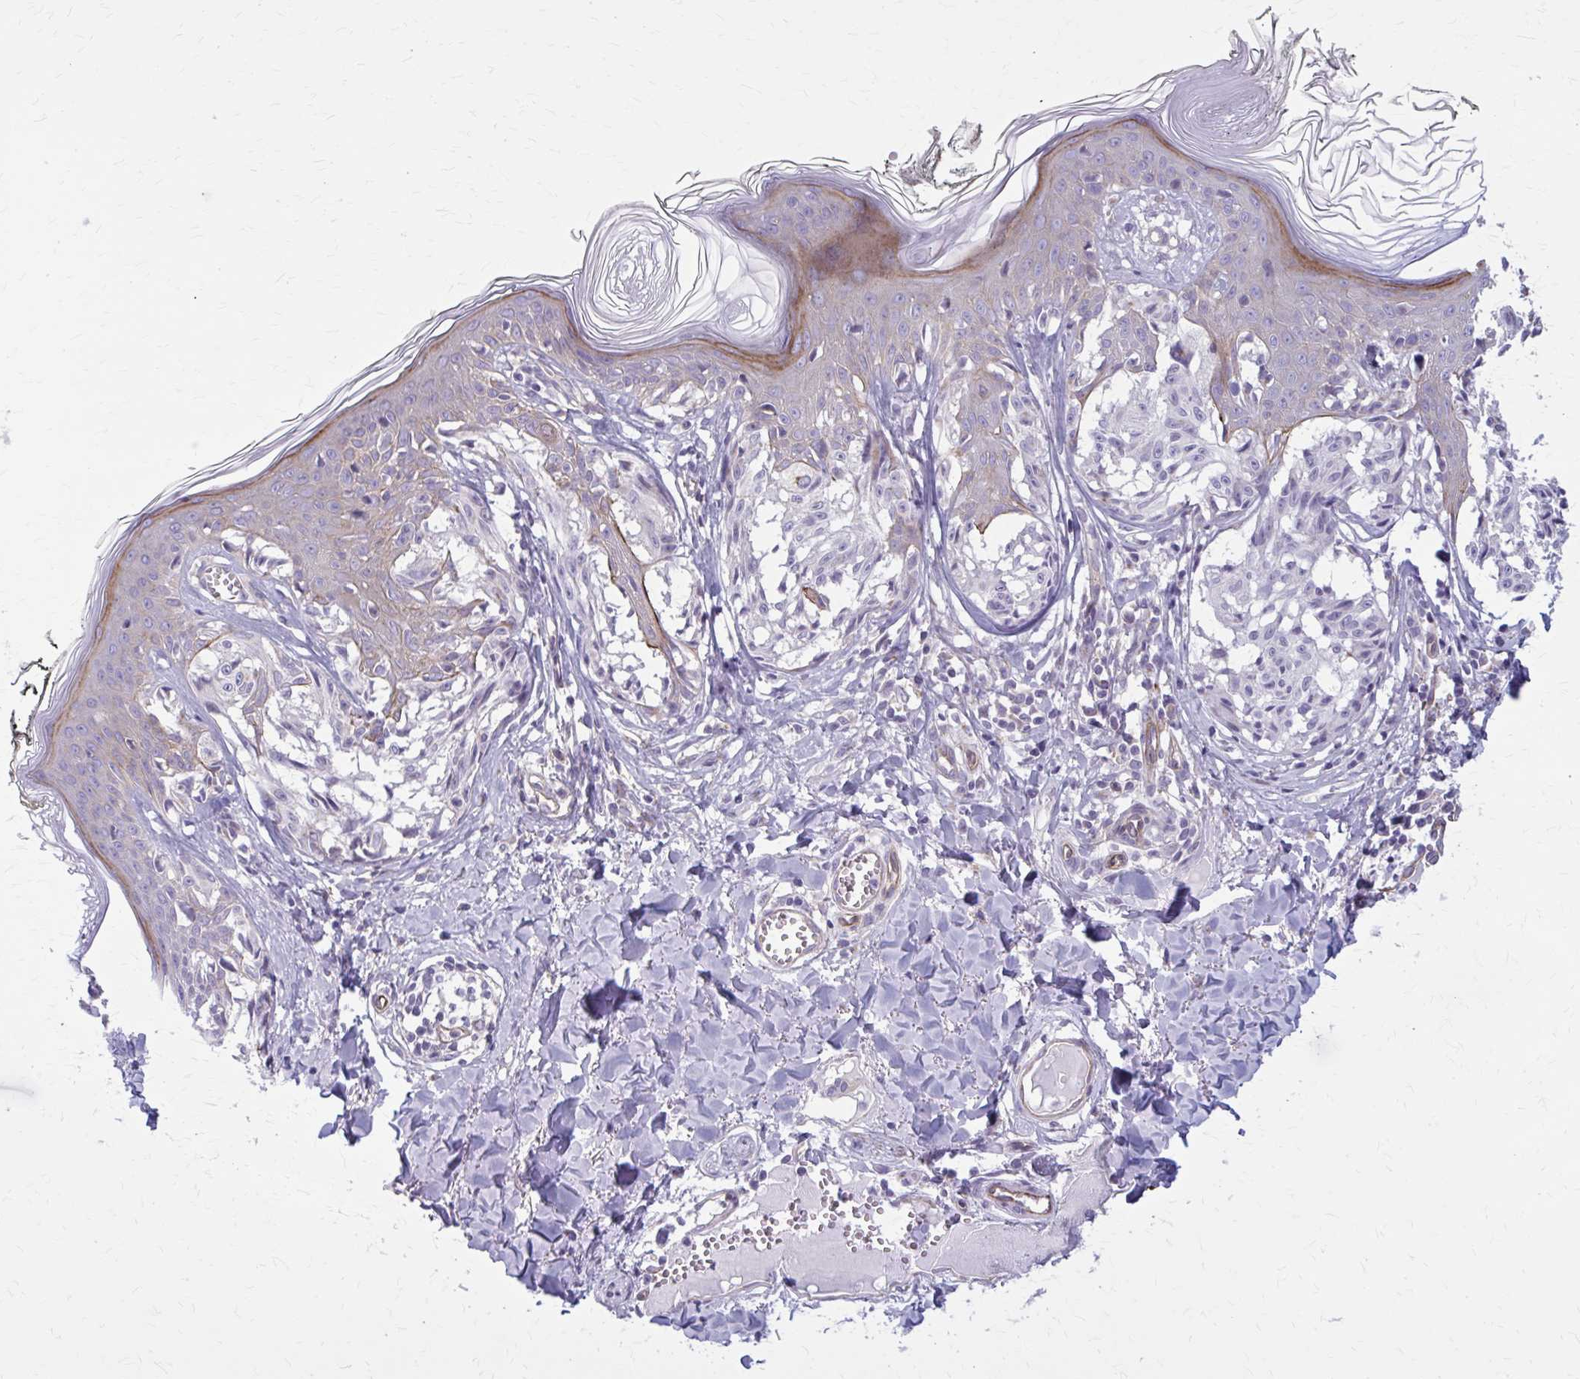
{"staining": {"intensity": "negative", "quantity": "none", "location": "none"}, "tissue": "melanoma", "cell_type": "Tumor cells", "image_type": "cancer", "snomed": [{"axis": "morphology", "description": "Malignant melanoma, NOS"}, {"axis": "topography", "description": "Skin"}], "caption": "High magnification brightfield microscopy of malignant melanoma stained with DAB (brown) and counterstained with hematoxylin (blue): tumor cells show no significant staining.", "gene": "ZDHHC7", "patient": {"sex": "female", "age": 43}}